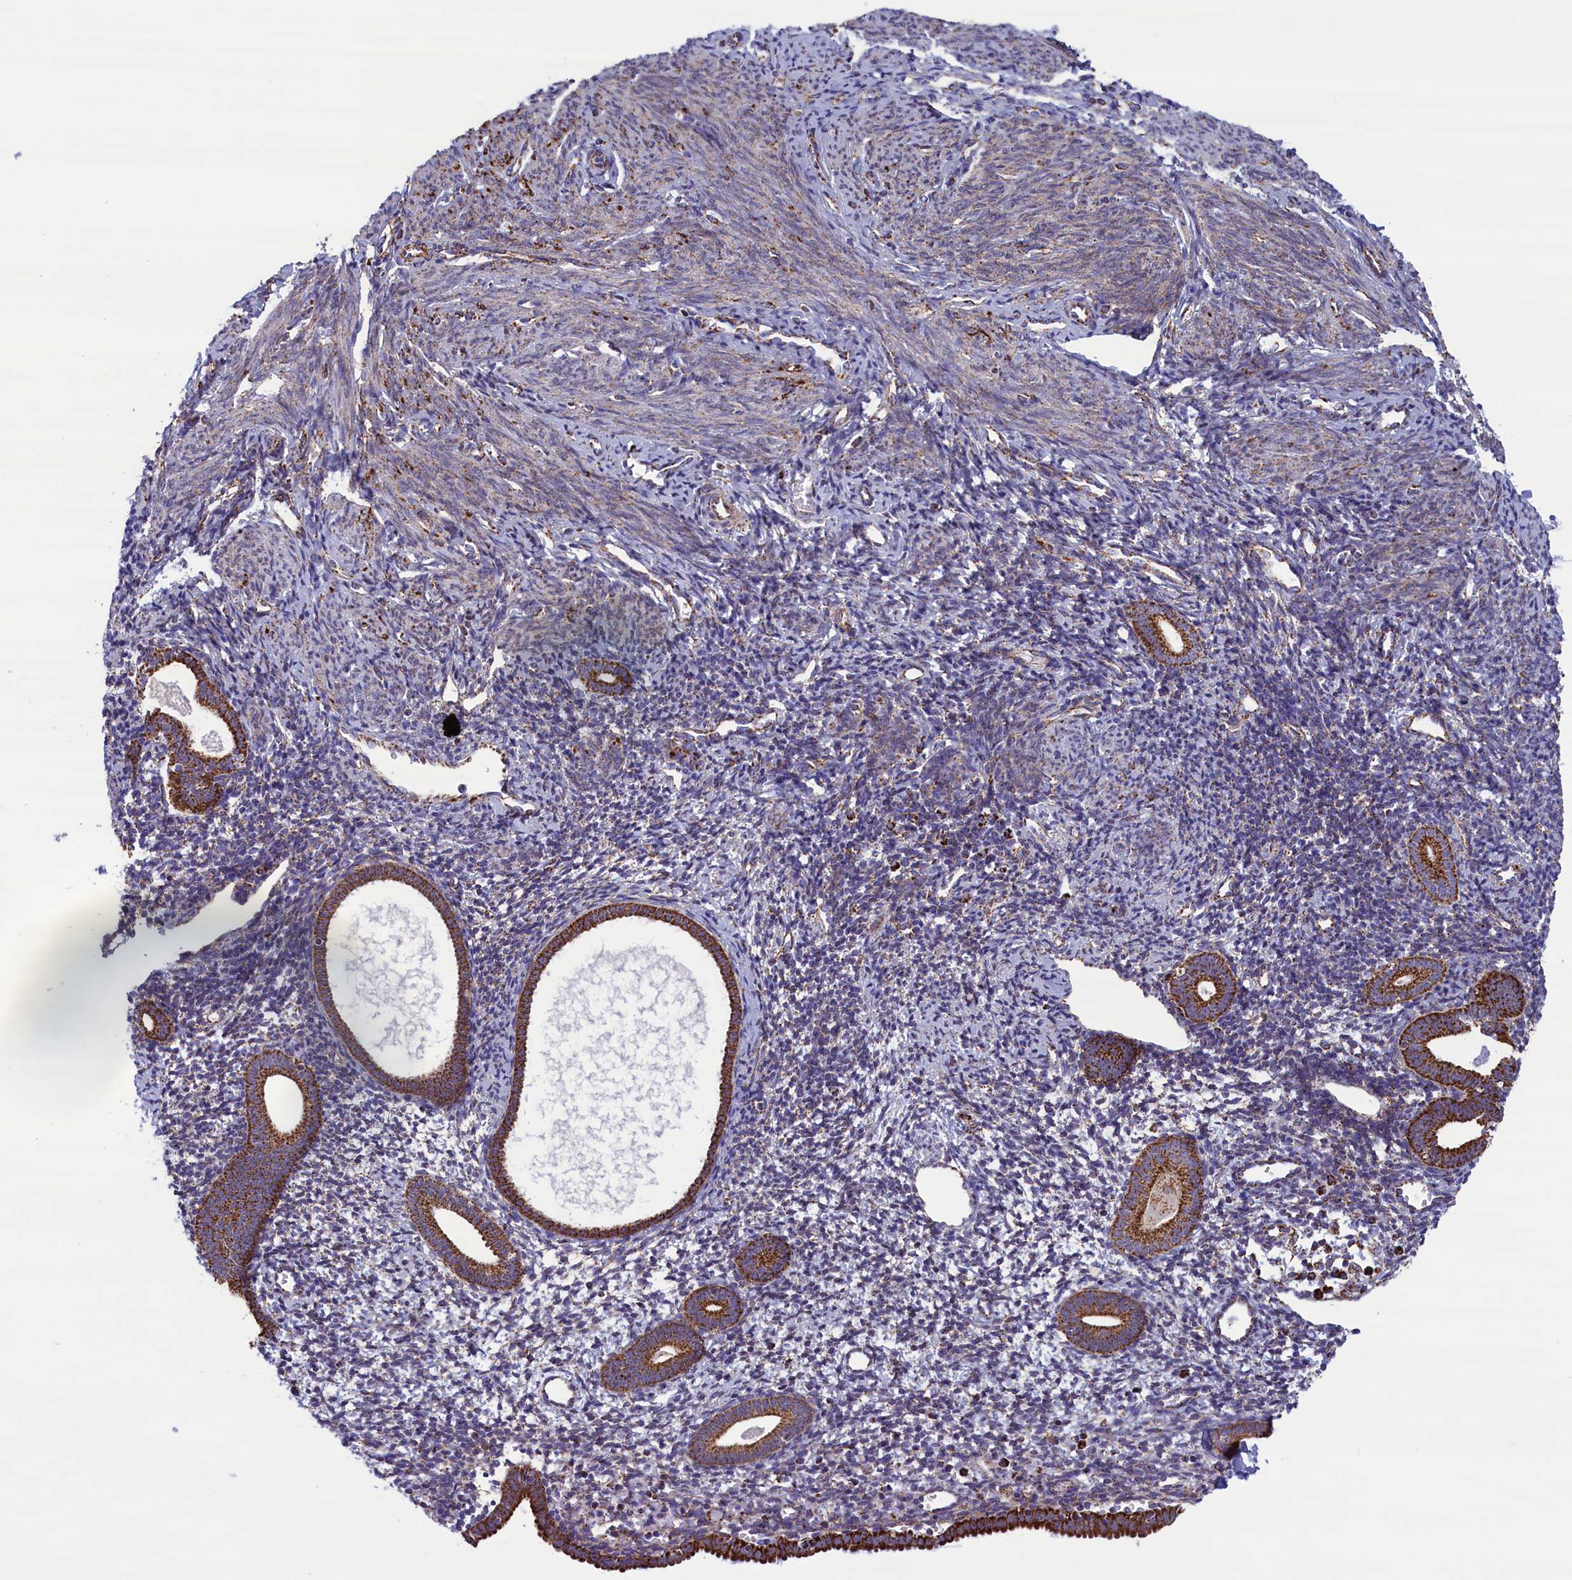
{"staining": {"intensity": "moderate", "quantity": "25%-75%", "location": "cytoplasmic/membranous"}, "tissue": "endometrium", "cell_type": "Cells in endometrial stroma", "image_type": "normal", "snomed": [{"axis": "morphology", "description": "Normal tissue, NOS"}, {"axis": "topography", "description": "Endometrium"}], "caption": "Immunohistochemistry (IHC) (DAB (3,3'-diaminobenzidine)) staining of benign endometrium exhibits moderate cytoplasmic/membranous protein positivity in approximately 25%-75% of cells in endometrial stroma.", "gene": "ISOC2", "patient": {"sex": "female", "age": 56}}